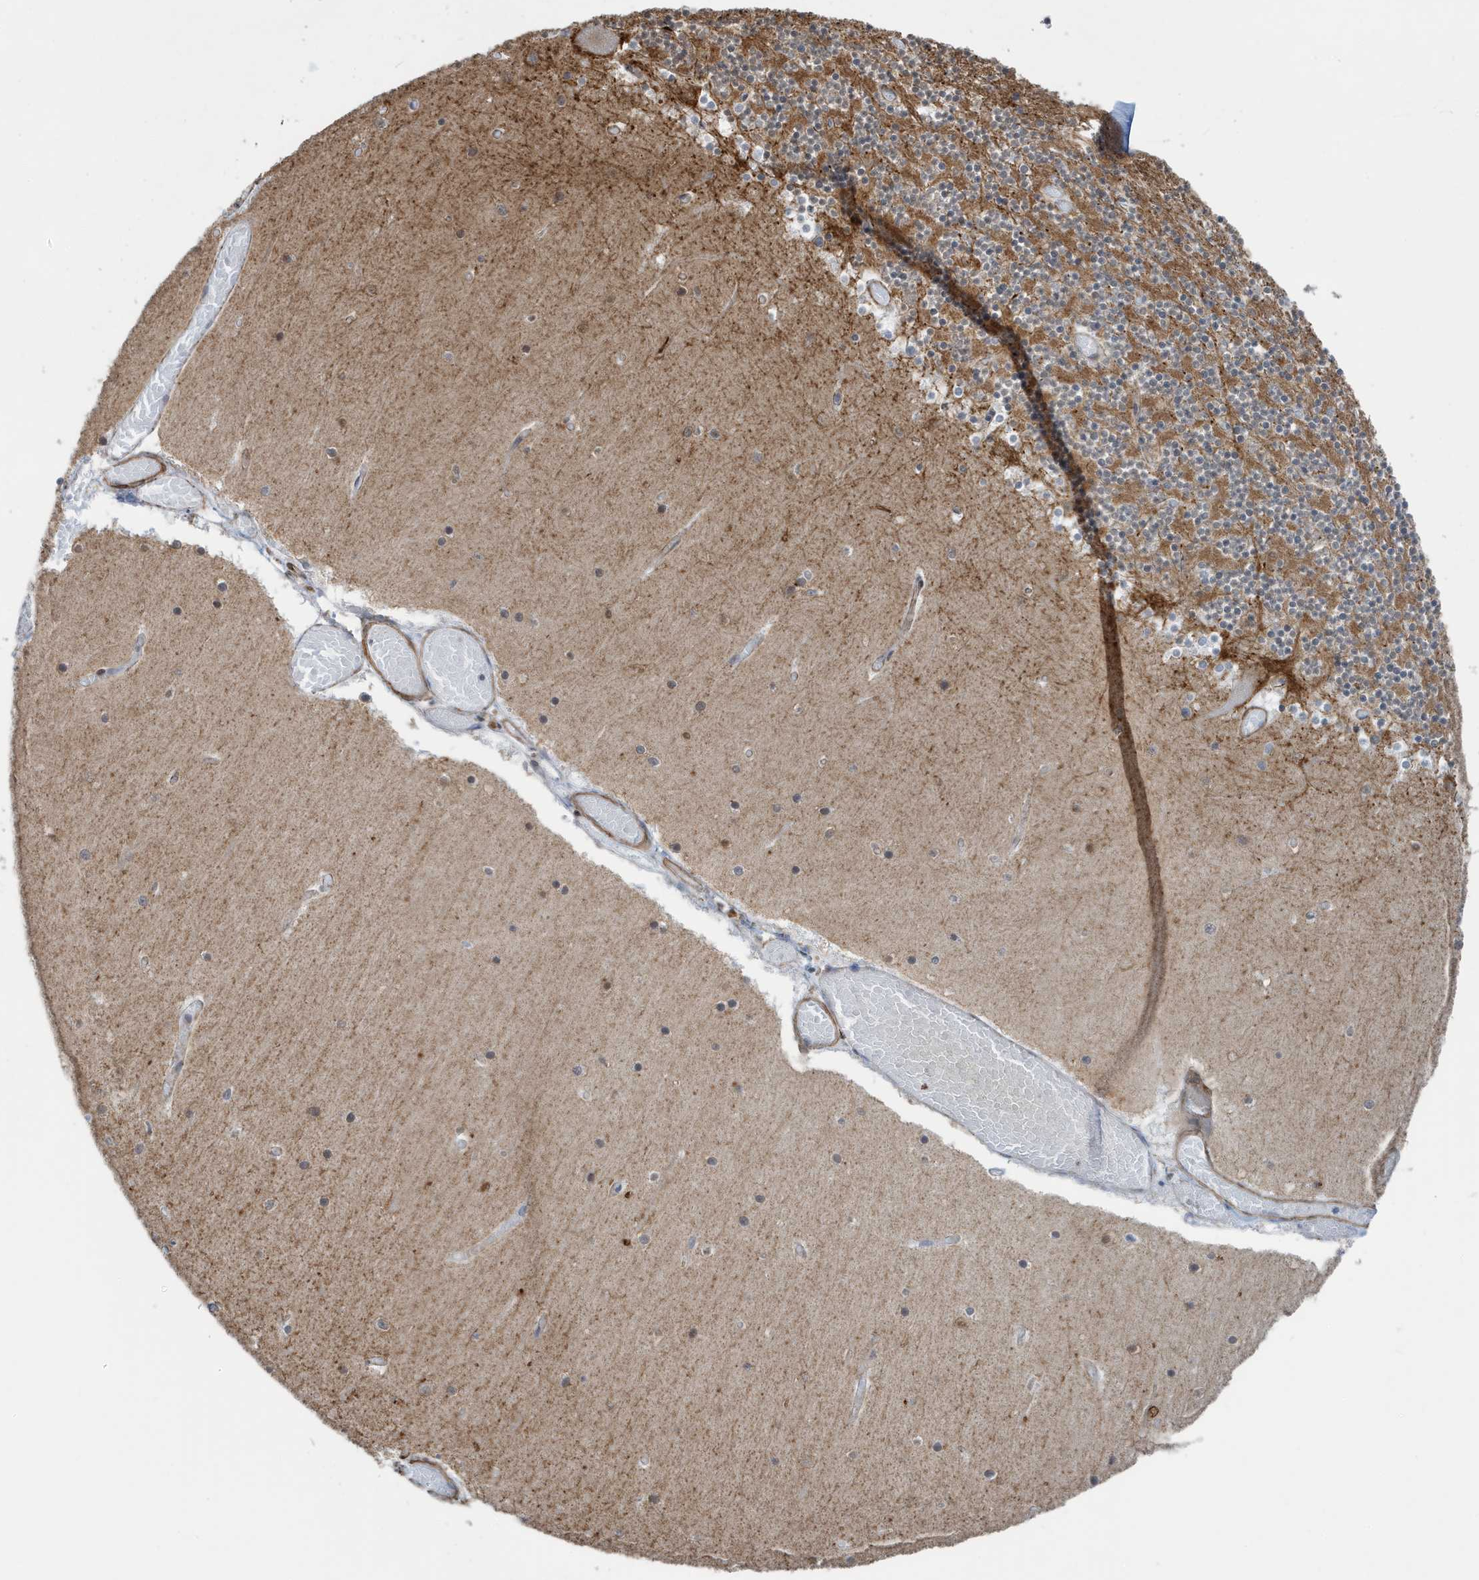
{"staining": {"intensity": "moderate", "quantity": ">75%", "location": "cytoplasmic/membranous"}, "tissue": "cerebellum", "cell_type": "Cells in granular layer", "image_type": "normal", "snomed": [{"axis": "morphology", "description": "Normal tissue, NOS"}, {"axis": "topography", "description": "Cerebellum"}], "caption": "Normal cerebellum was stained to show a protein in brown. There is medium levels of moderate cytoplasmic/membranous staining in about >75% of cells in granular layer.", "gene": "CHCHD4", "patient": {"sex": "female", "age": 28}}